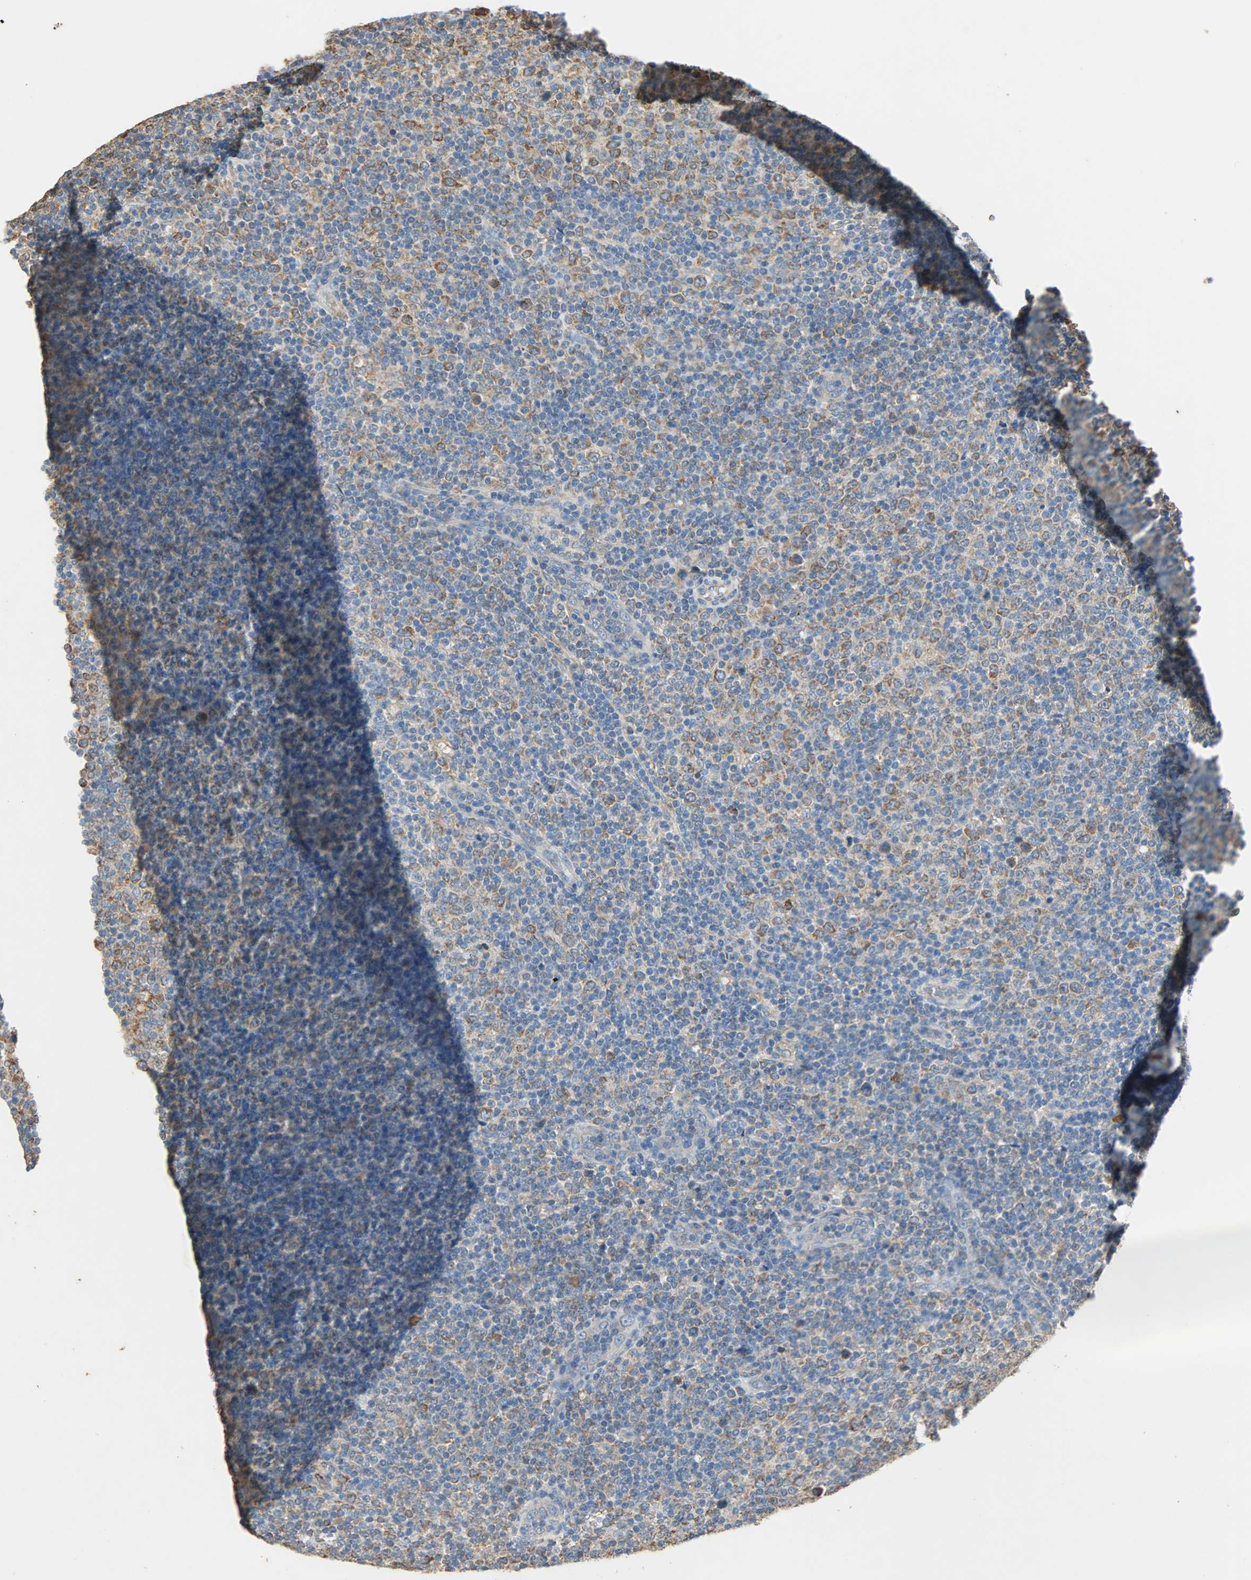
{"staining": {"intensity": "moderate", "quantity": "25%-75%", "location": "cytoplasmic/membranous"}, "tissue": "lymphoma", "cell_type": "Tumor cells", "image_type": "cancer", "snomed": [{"axis": "morphology", "description": "Malignant lymphoma, non-Hodgkin's type, Low grade"}, {"axis": "topography", "description": "Lymph node"}], "caption": "Lymphoma stained with IHC shows moderate cytoplasmic/membranous positivity in about 25%-75% of tumor cells.", "gene": "HSPA5", "patient": {"sex": "male", "age": 70}}